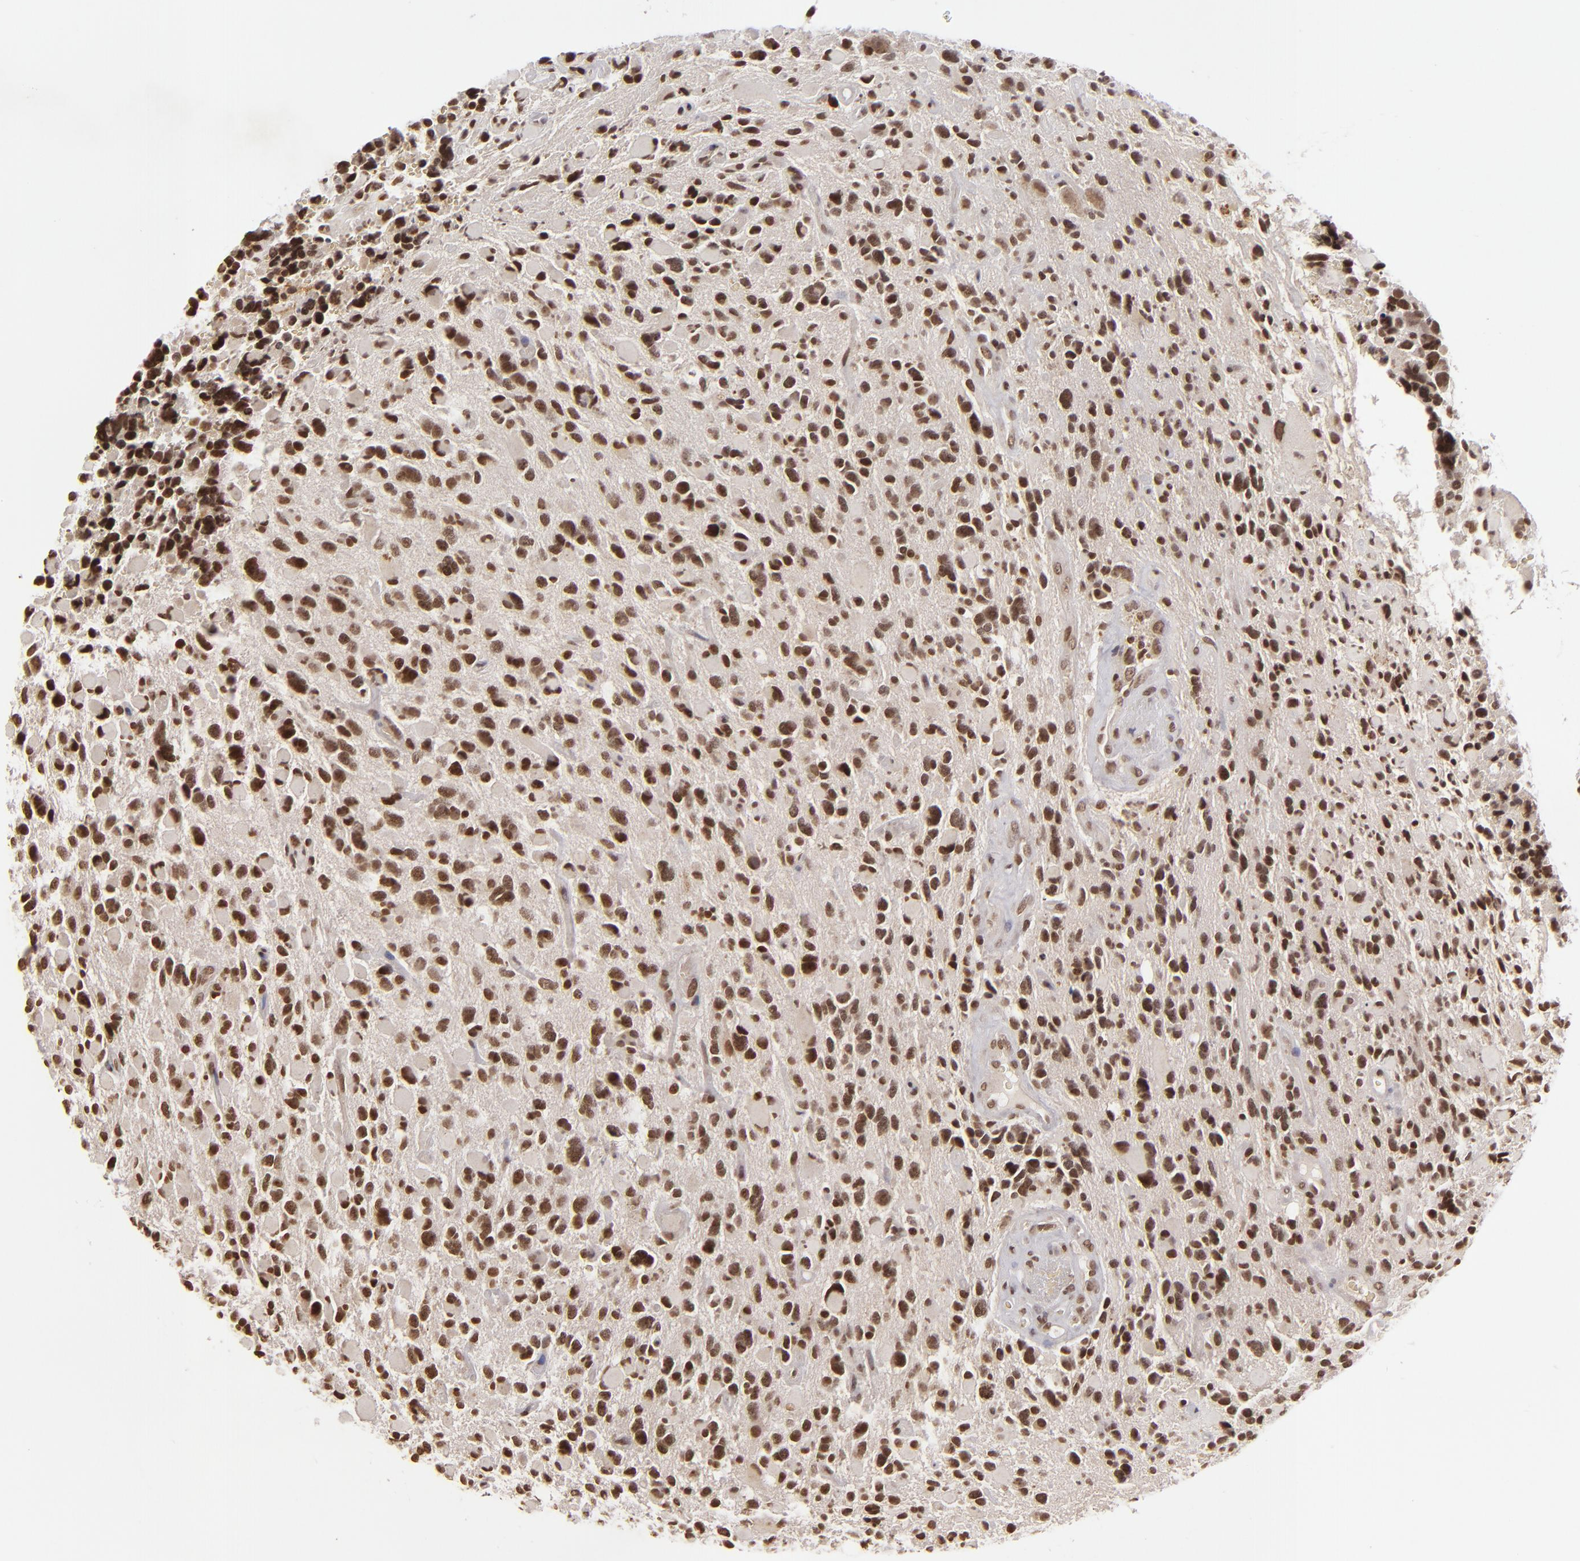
{"staining": {"intensity": "strong", "quantity": ">75%", "location": "nuclear"}, "tissue": "glioma", "cell_type": "Tumor cells", "image_type": "cancer", "snomed": [{"axis": "morphology", "description": "Glioma, malignant, High grade"}, {"axis": "topography", "description": "Brain"}], "caption": "Immunohistochemistry of high-grade glioma (malignant) reveals high levels of strong nuclear expression in approximately >75% of tumor cells.", "gene": "CUL3", "patient": {"sex": "female", "age": 37}}